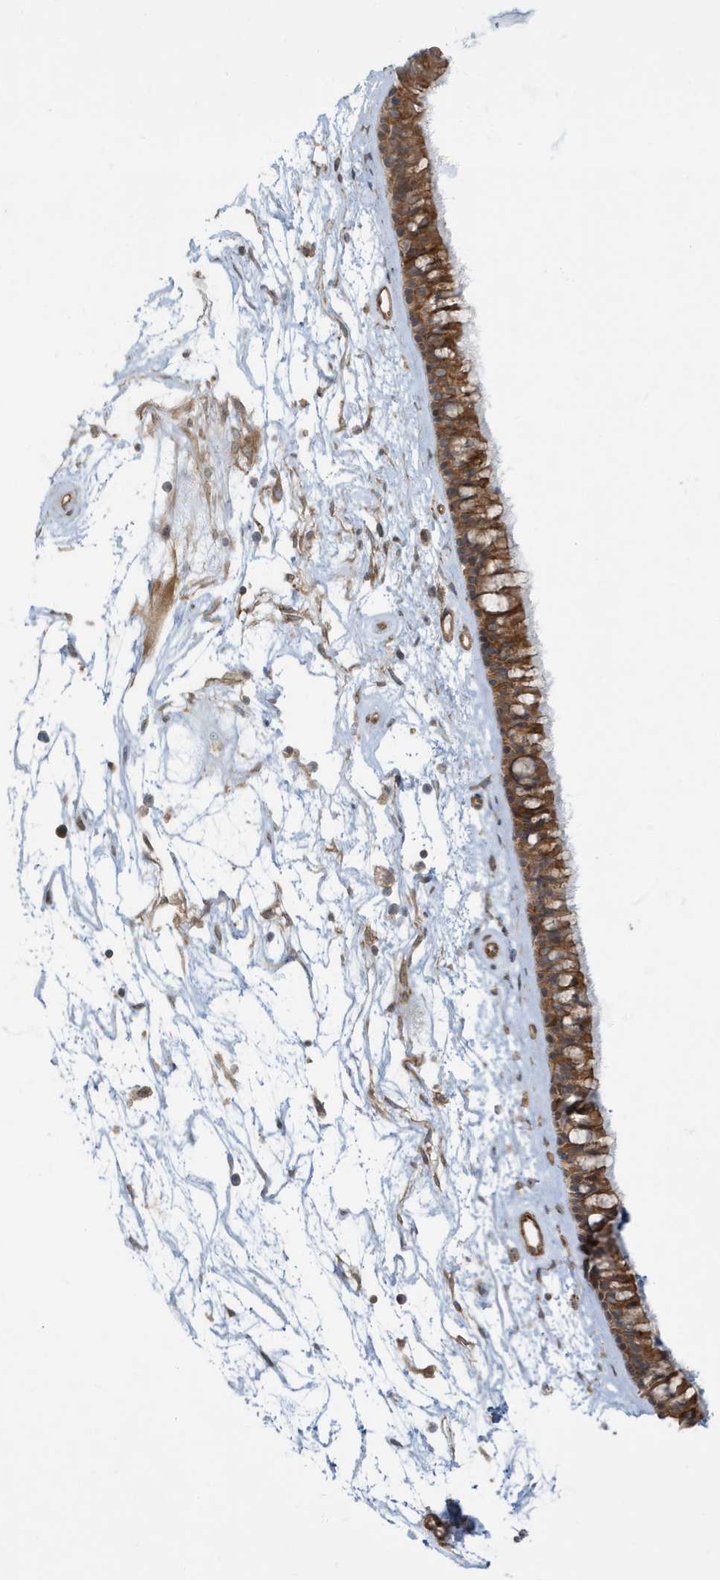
{"staining": {"intensity": "moderate", "quantity": ">75%", "location": "cytoplasmic/membranous"}, "tissue": "nasopharynx", "cell_type": "Respiratory epithelial cells", "image_type": "normal", "snomed": [{"axis": "morphology", "description": "Normal tissue, NOS"}, {"axis": "topography", "description": "Nasopharynx"}], "caption": "Moderate cytoplasmic/membranous protein staining is present in approximately >75% of respiratory epithelial cells in nasopharynx.", "gene": "ATP23", "patient": {"sex": "male", "age": 64}}